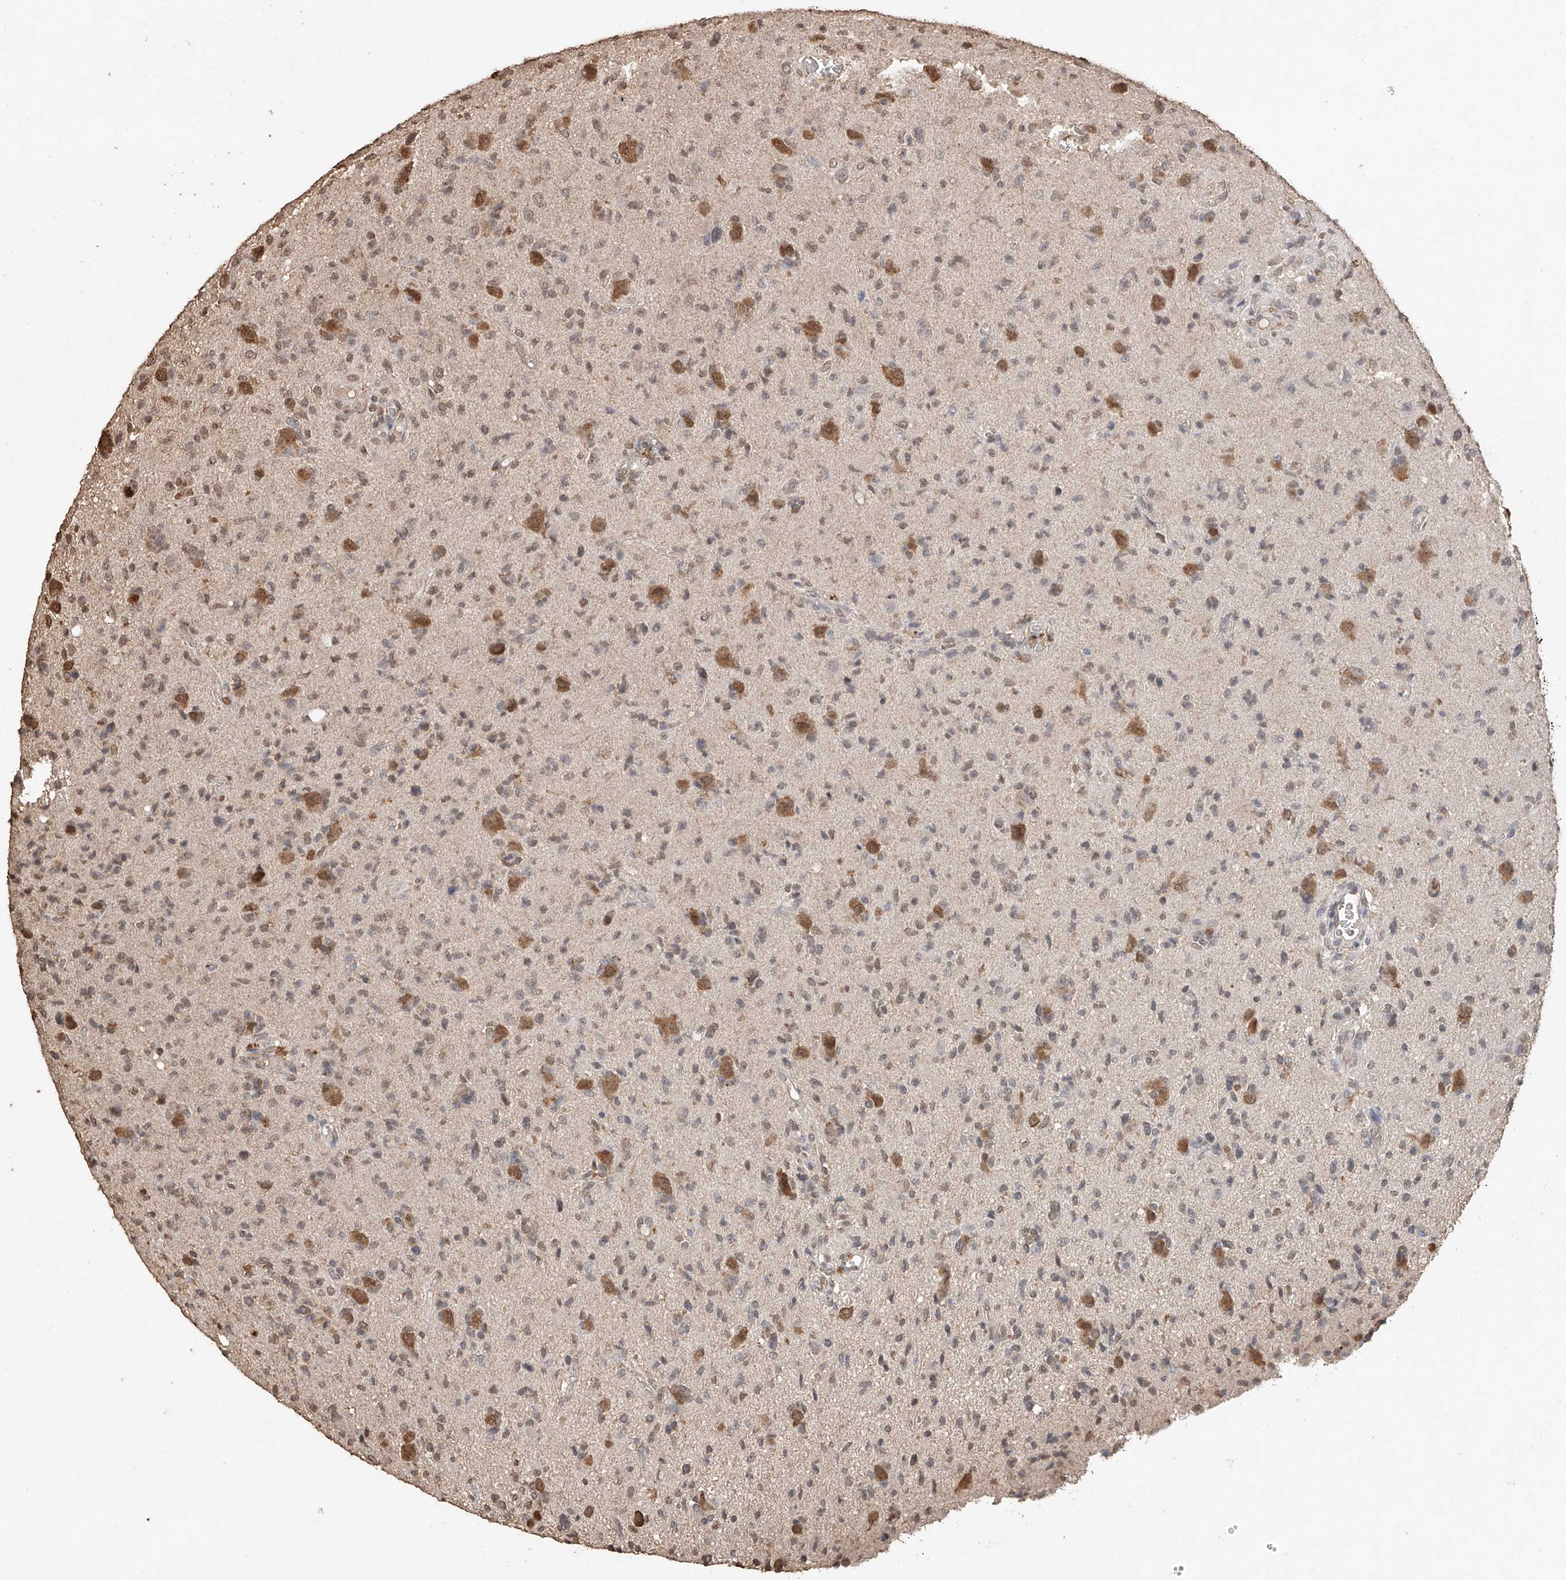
{"staining": {"intensity": "weak", "quantity": "<25%", "location": "nuclear"}, "tissue": "glioma", "cell_type": "Tumor cells", "image_type": "cancer", "snomed": [{"axis": "morphology", "description": "Glioma, malignant, High grade"}, {"axis": "topography", "description": "Brain"}], "caption": "This image is of malignant high-grade glioma stained with IHC to label a protein in brown with the nuclei are counter-stained blue. There is no expression in tumor cells.", "gene": "ELOVL1", "patient": {"sex": "female", "age": 57}}